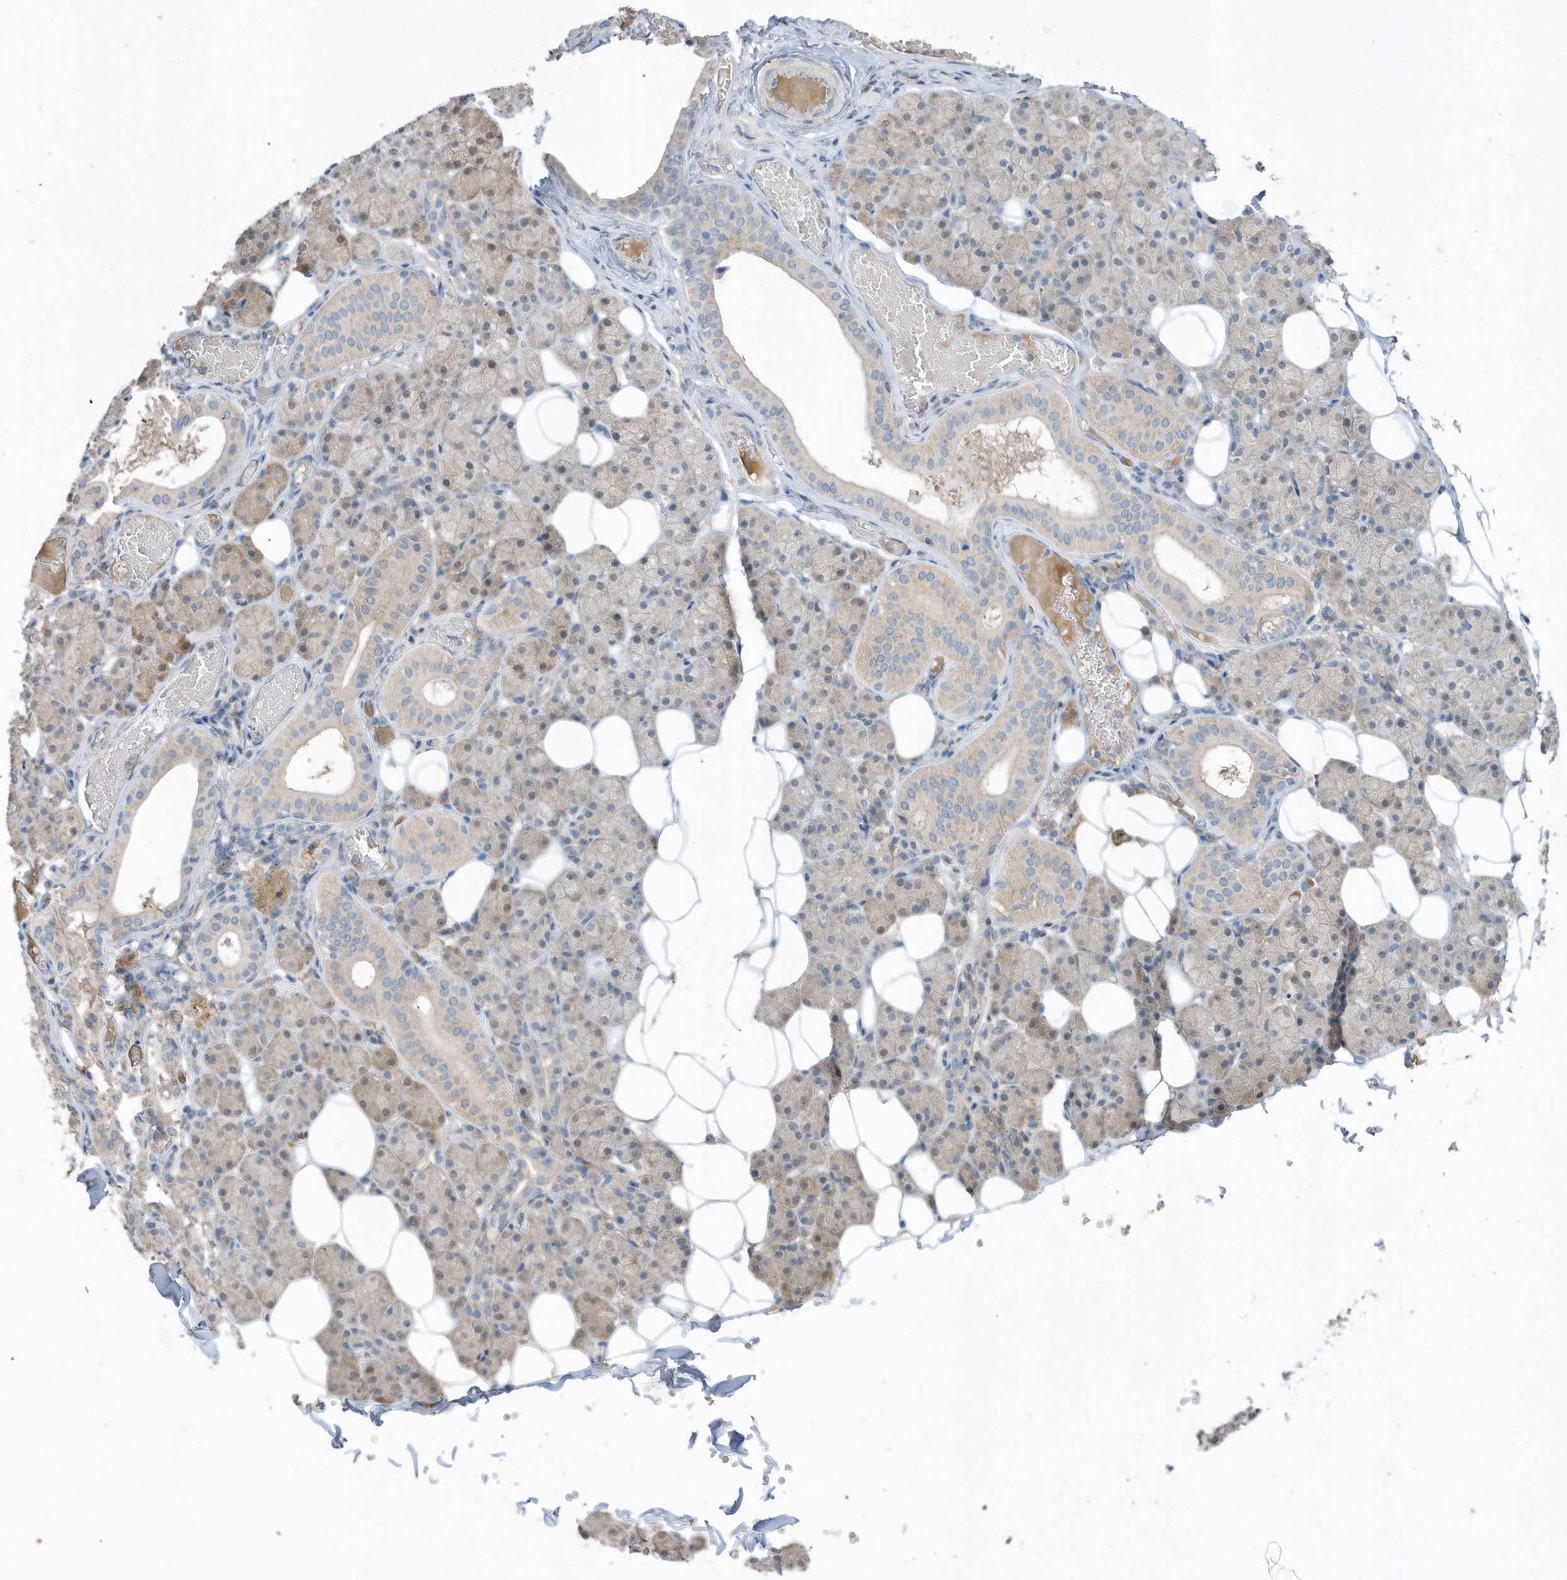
{"staining": {"intensity": "strong", "quantity": "<25%", "location": "cytoplasmic/membranous"}, "tissue": "salivary gland", "cell_type": "Glandular cells", "image_type": "normal", "snomed": [{"axis": "morphology", "description": "Normal tissue, NOS"}, {"axis": "topography", "description": "Salivary gland"}], "caption": "IHC histopathology image of benign salivary gland stained for a protein (brown), which displays medium levels of strong cytoplasmic/membranous staining in approximately <25% of glandular cells.", "gene": "USP53", "patient": {"sex": "female", "age": 33}}